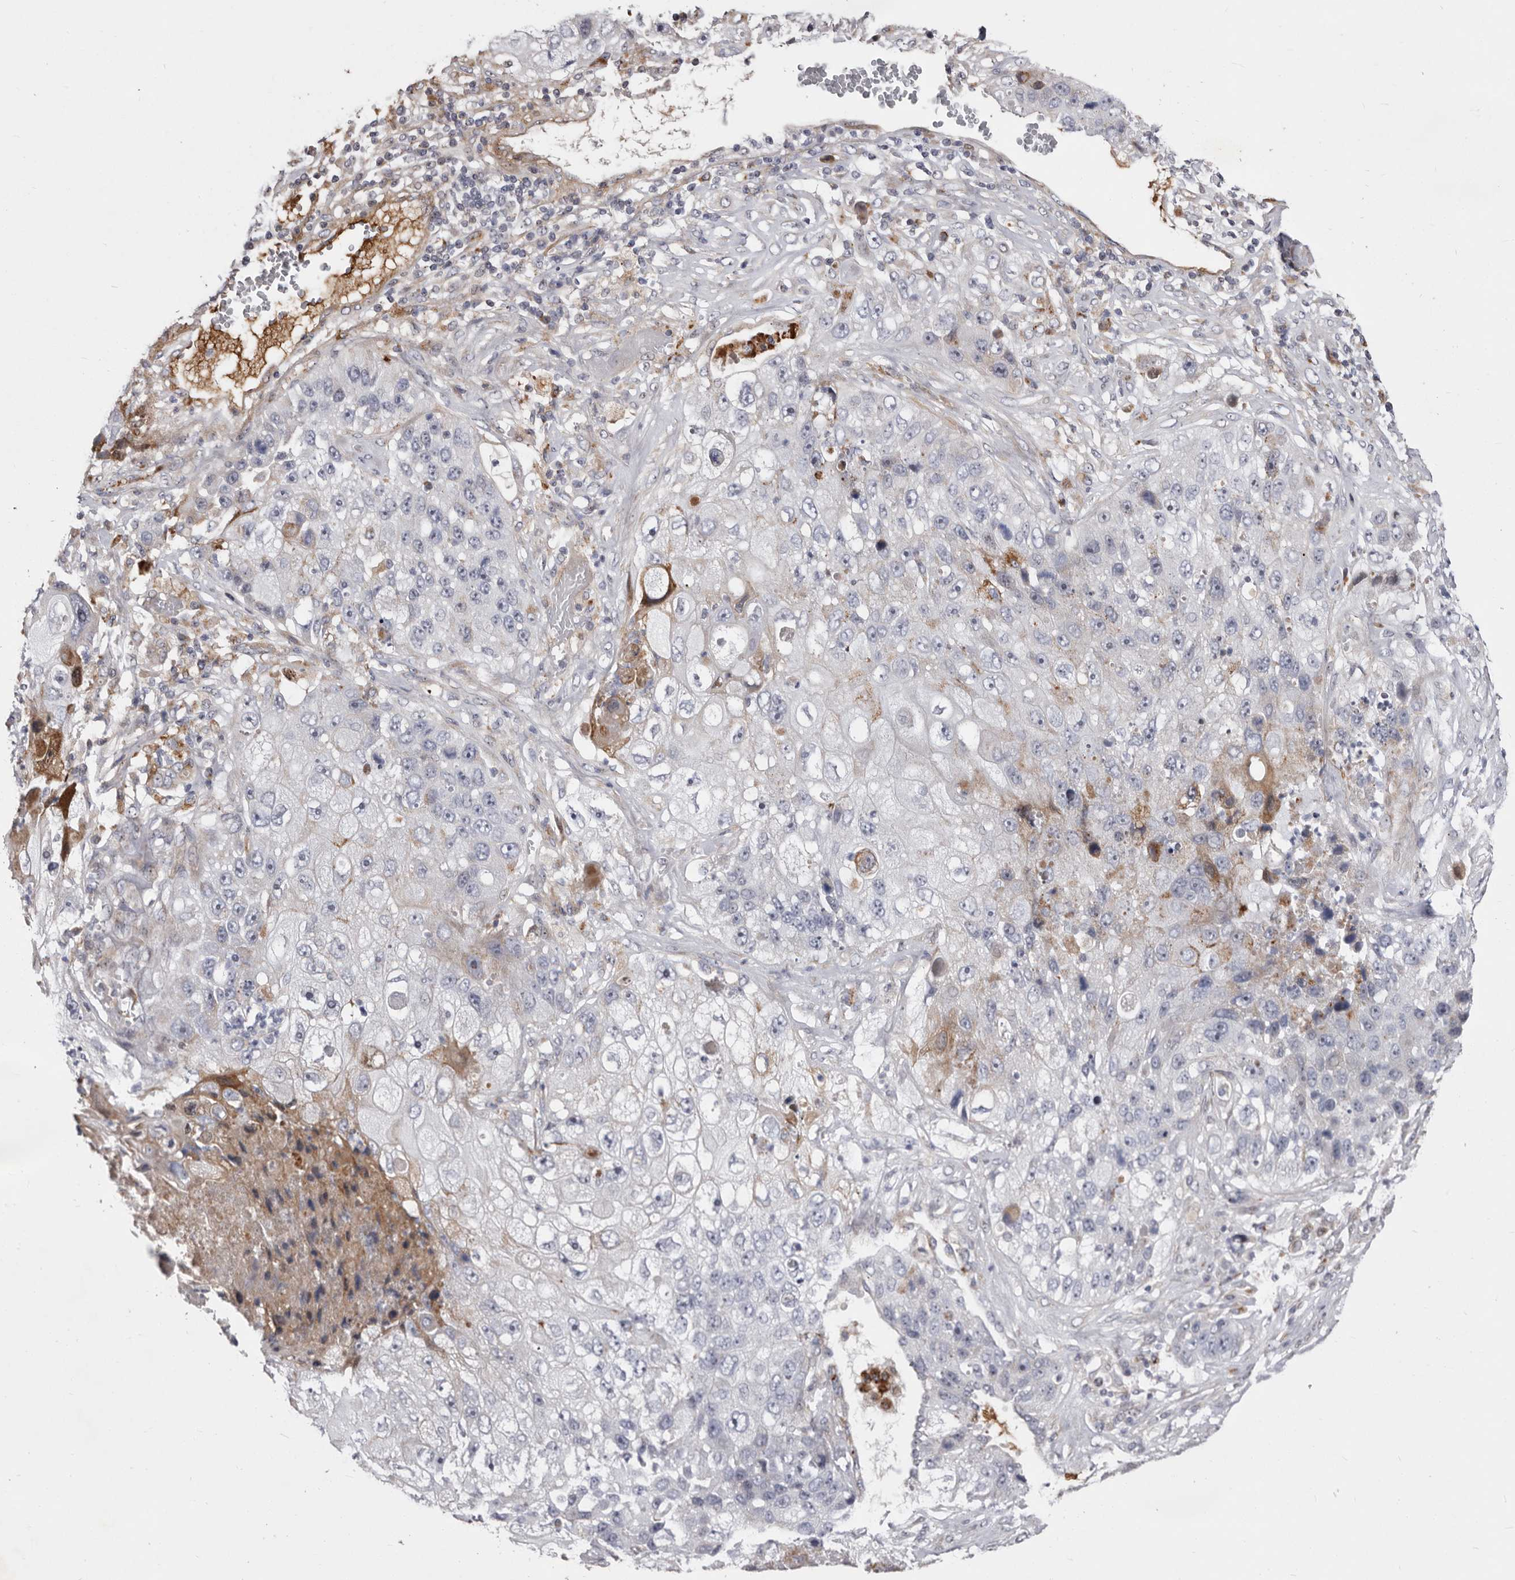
{"staining": {"intensity": "negative", "quantity": "none", "location": "none"}, "tissue": "lung cancer", "cell_type": "Tumor cells", "image_type": "cancer", "snomed": [{"axis": "morphology", "description": "Squamous cell carcinoma, NOS"}, {"axis": "topography", "description": "Lung"}], "caption": "The histopathology image reveals no significant expression in tumor cells of lung cancer (squamous cell carcinoma). (DAB immunohistochemistry (IHC), high magnification).", "gene": "NUBPL", "patient": {"sex": "male", "age": 61}}